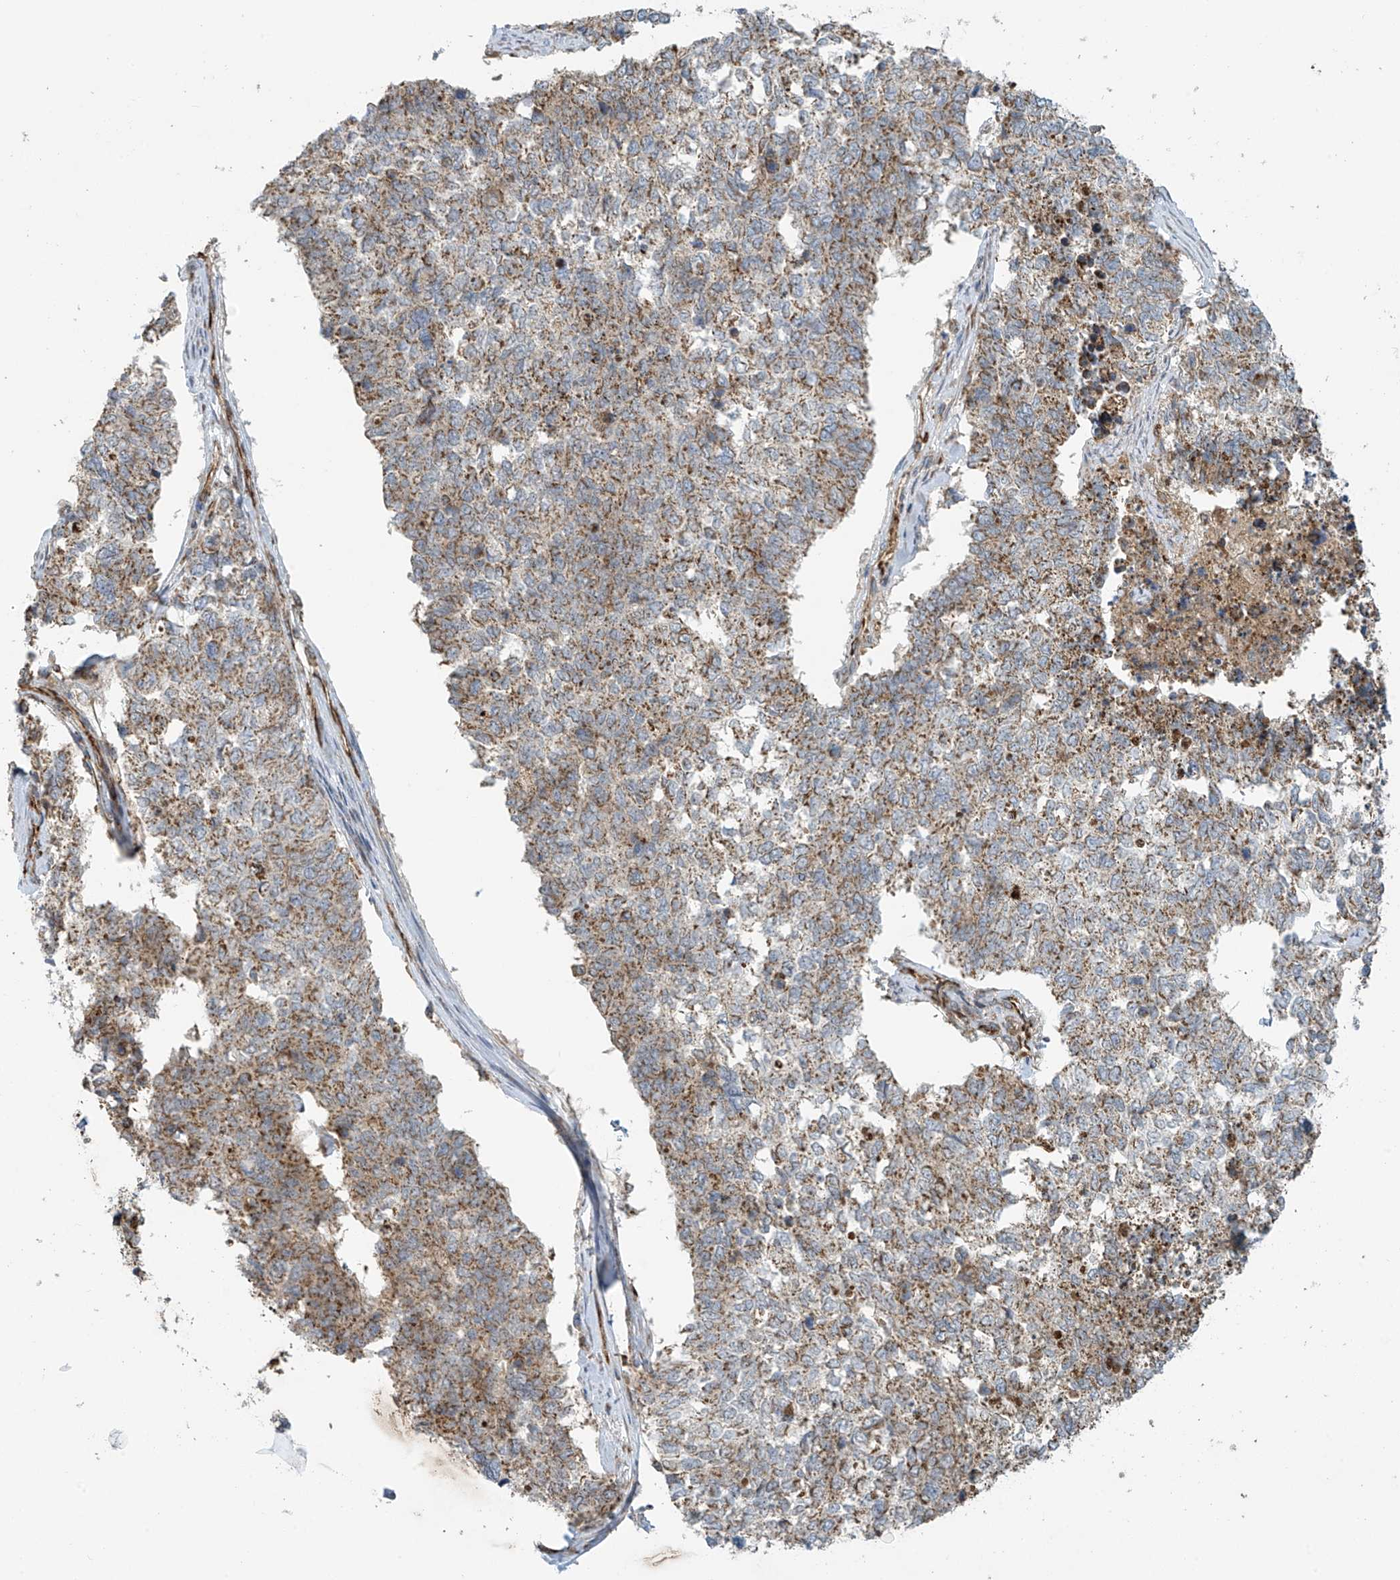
{"staining": {"intensity": "moderate", "quantity": "25%-75%", "location": "cytoplasmic/membranous"}, "tissue": "cervical cancer", "cell_type": "Tumor cells", "image_type": "cancer", "snomed": [{"axis": "morphology", "description": "Squamous cell carcinoma, NOS"}, {"axis": "topography", "description": "Cervix"}], "caption": "Immunohistochemistry (IHC) histopathology image of cervical squamous cell carcinoma stained for a protein (brown), which demonstrates medium levels of moderate cytoplasmic/membranous positivity in about 25%-75% of tumor cells.", "gene": "METTL6", "patient": {"sex": "female", "age": 63}}